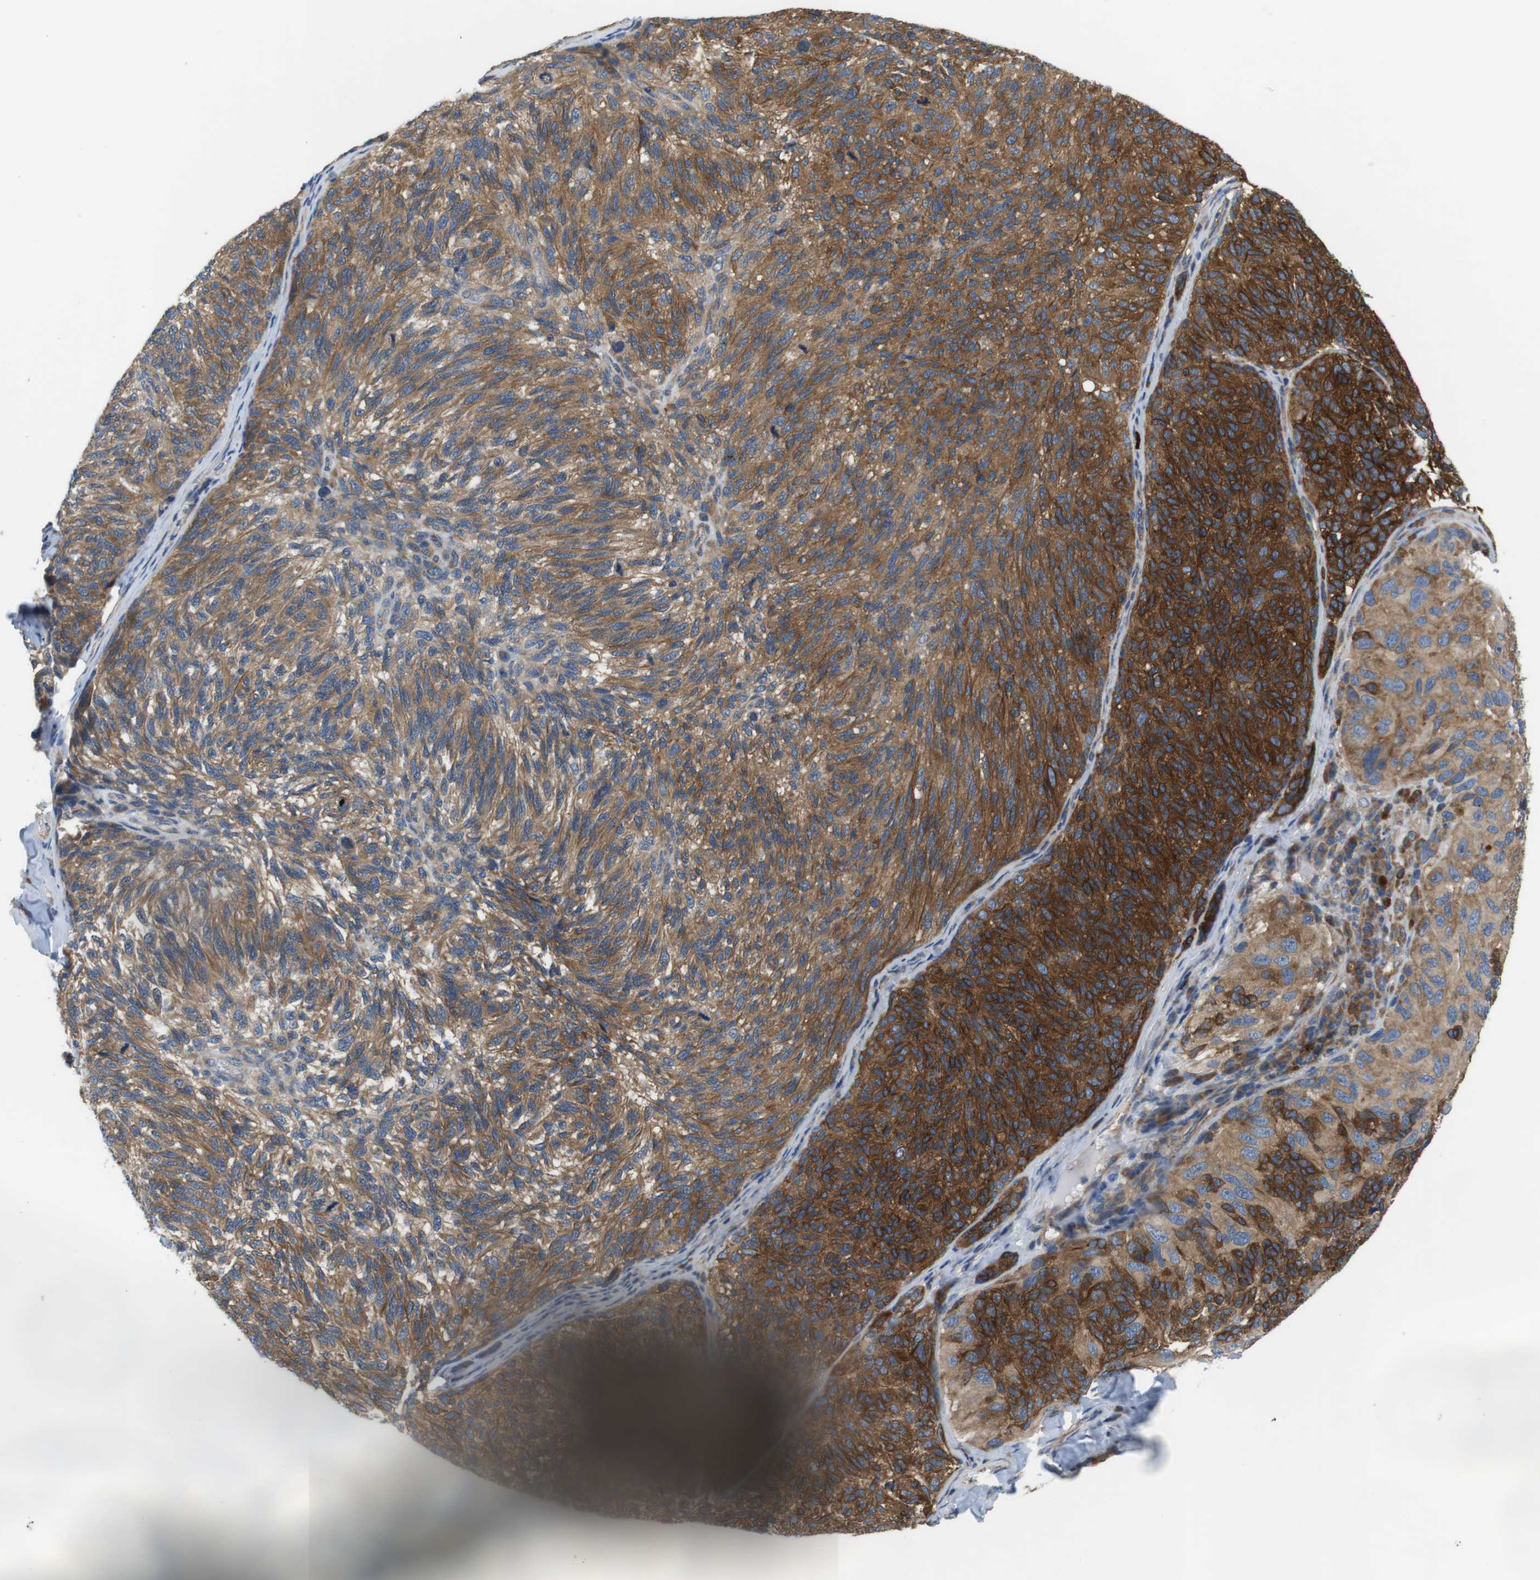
{"staining": {"intensity": "strong", "quantity": ">75%", "location": "cytoplasmic/membranous"}, "tissue": "melanoma", "cell_type": "Tumor cells", "image_type": "cancer", "snomed": [{"axis": "morphology", "description": "Malignant melanoma, NOS"}, {"axis": "topography", "description": "Skin"}], "caption": "High-power microscopy captured an immunohistochemistry (IHC) photomicrograph of malignant melanoma, revealing strong cytoplasmic/membranous staining in about >75% of tumor cells.", "gene": "DCLK1", "patient": {"sex": "female", "age": 73}}